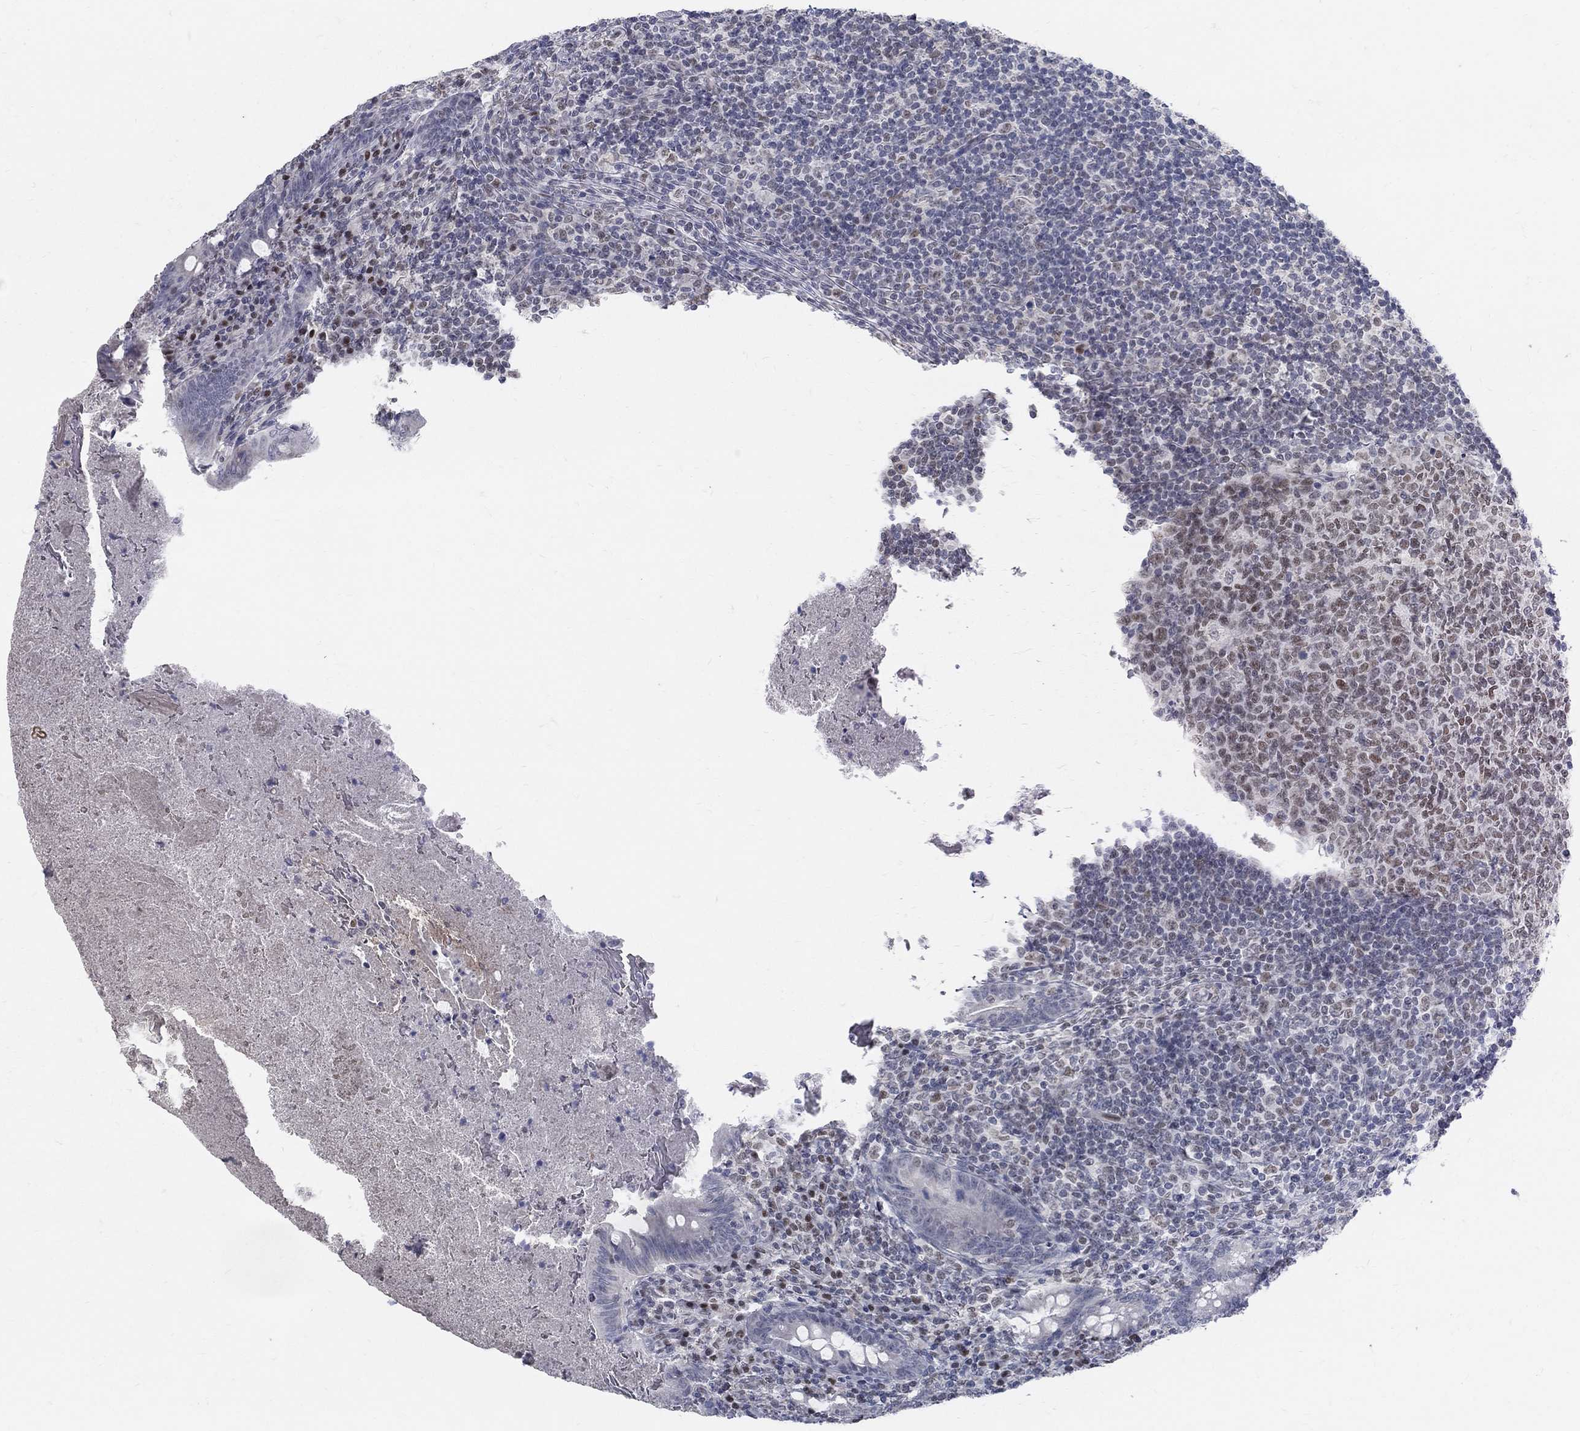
{"staining": {"intensity": "negative", "quantity": "none", "location": "none"}, "tissue": "appendix", "cell_type": "Glandular cells", "image_type": "normal", "snomed": [{"axis": "morphology", "description": "Normal tissue, NOS"}, {"axis": "topography", "description": "Appendix"}], "caption": "High magnification brightfield microscopy of normal appendix stained with DAB (brown) and counterstained with hematoxylin (blue): glandular cells show no significant staining. The staining was performed using DAB (3,3'-diaminobenzidine) to visualize the protein expression in brown, while the nuclei were stained in blue with hematoxylin (Magnification: 20x).", "gene": "GCFC2", "patient": {"sex": "male", "age": 47}}